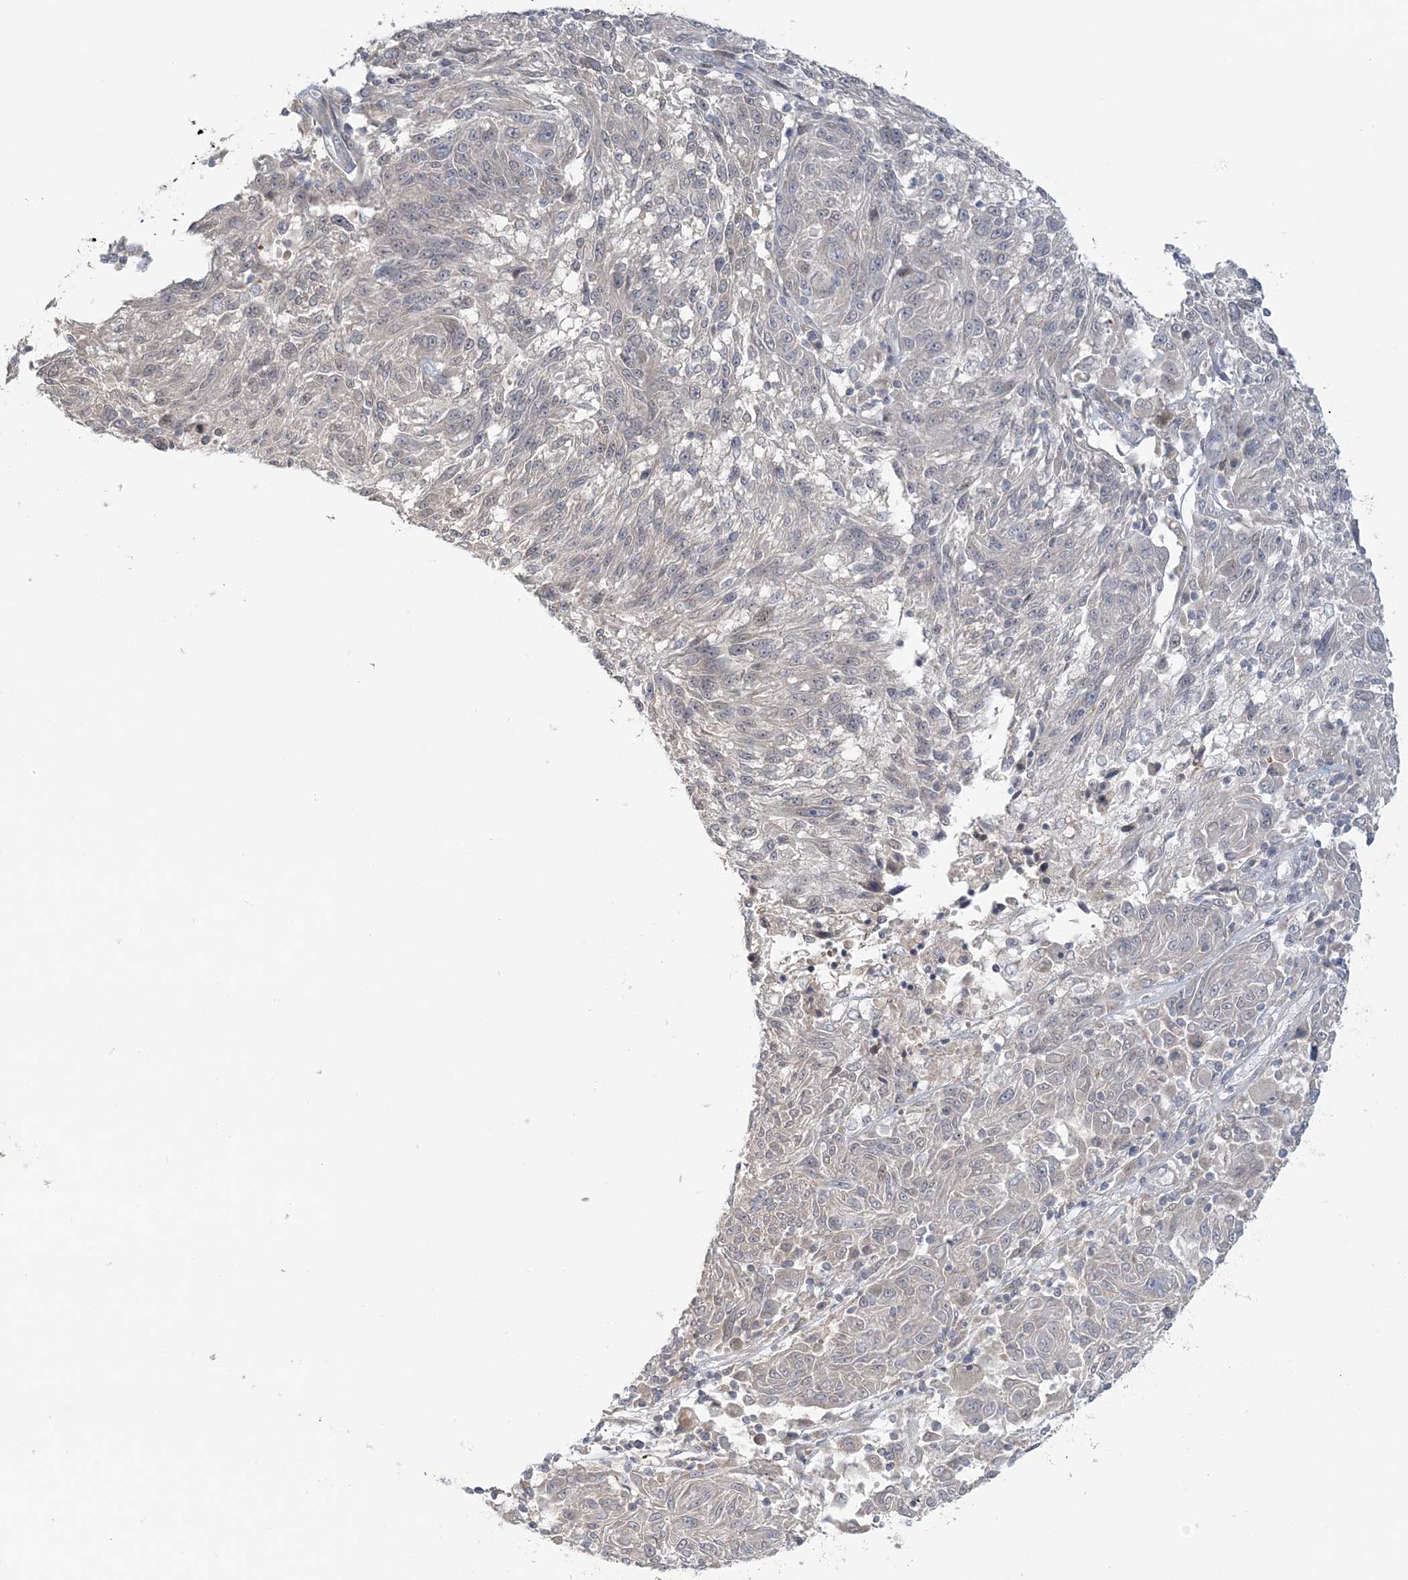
{"staining": {"intensity": "negative", "quantity": "none", "location": "none"}, "tissue": "melanoma", "cell_type": "Tumor cells", "image_type": "cancer", "snomed": [{"axis": "morphology", "description": "Malignant melanoma, NOS"}, {"axis": "topography", "description": "Skin"}], "caption": "Tumor cells are negative for brown protein staining in melanoma.", "gene": "BLTP3A", "patient": {"sex": "male", "age": 53}}